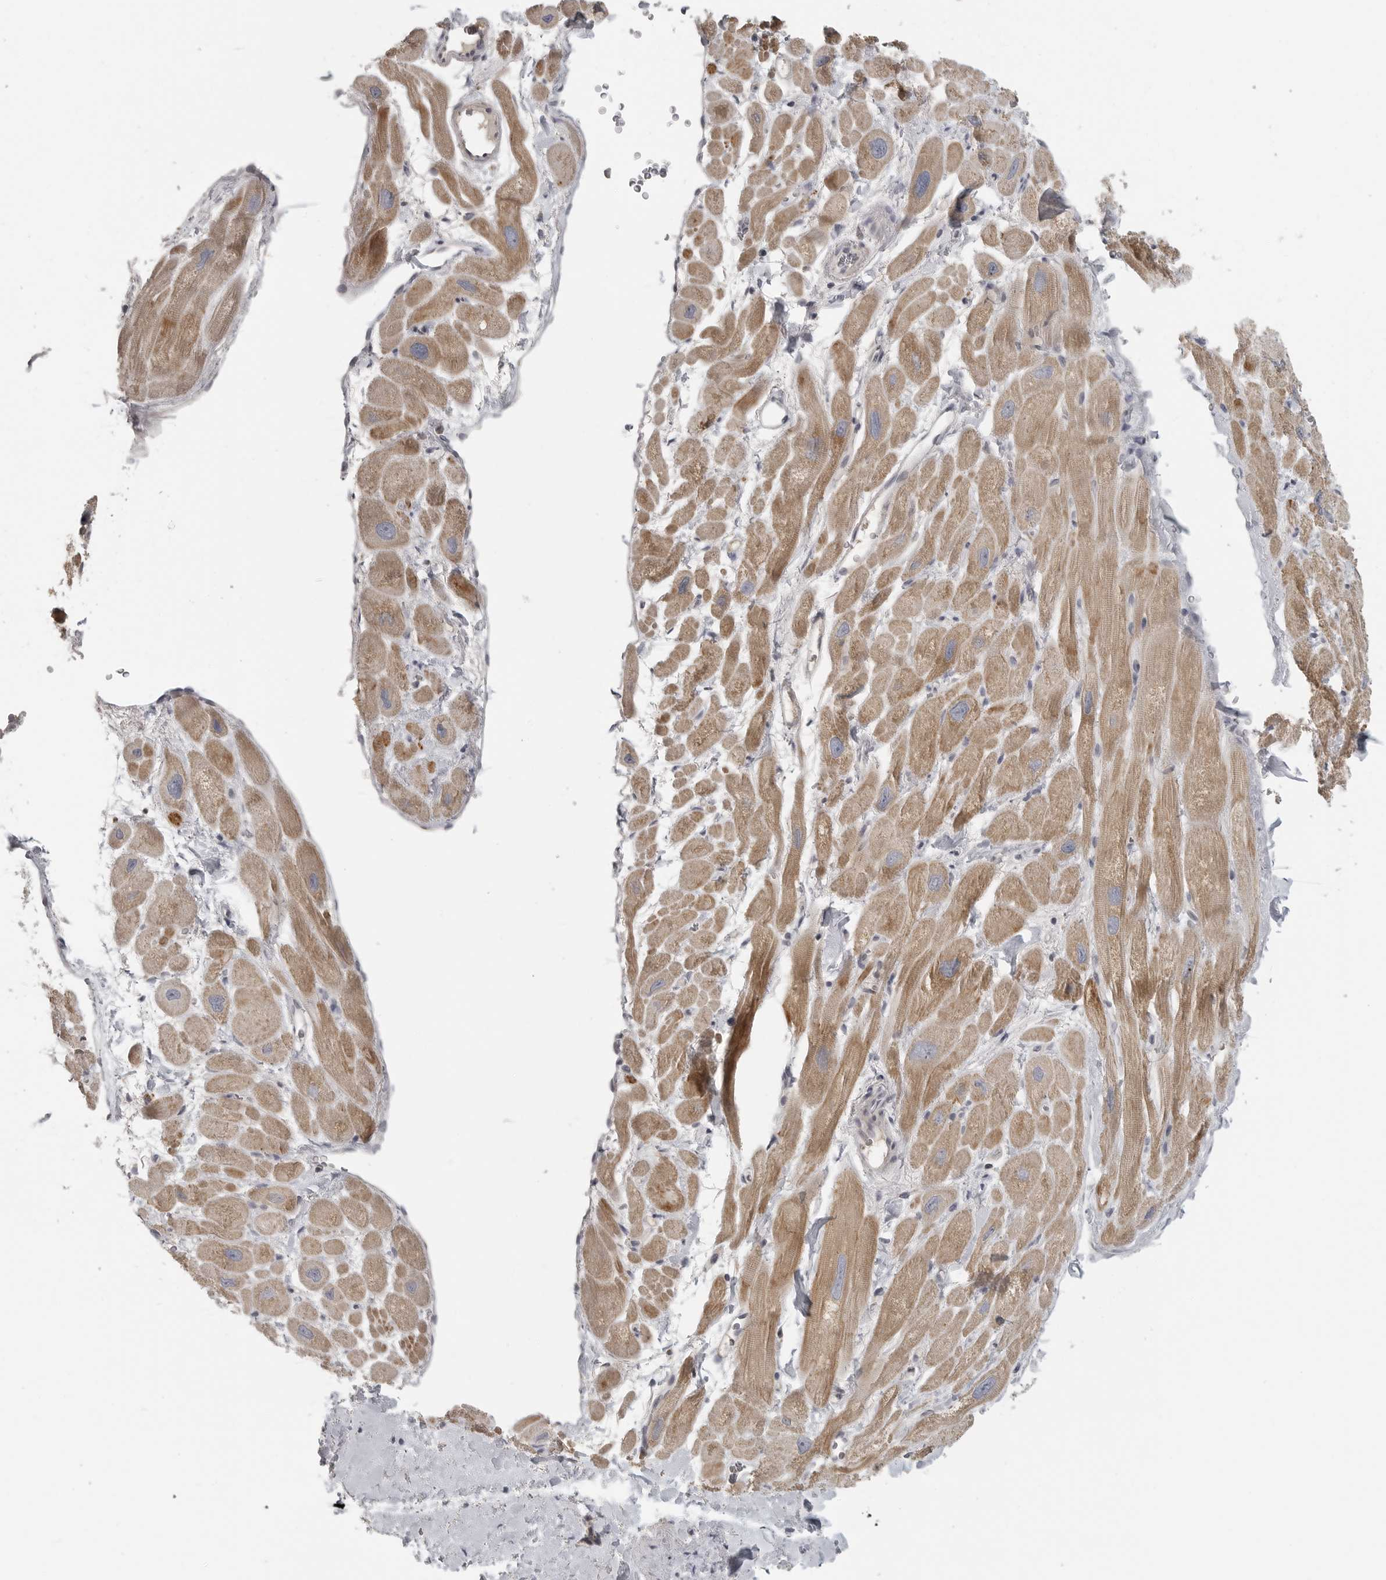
{"staining": {"intensity": "moderate", "quantity": ">75%", "location": "cytoplasmic/membranous"}, "tissue": "heart muscle", "cell_type": "Cardiomyocytes", "image_type": "normal", "snomed": [{"axis": "morphology", "description": "Normal tissue, NOS"}, {"axis": "topography", "description": "Heart"}], "caption": "Immunohistochemistry (IHC) histopathology image of normal human heart muscle stained for a protein (brown), which displays medium levels of moderate cytoplasmic/membranous positivity in about >75% of cardiomyocytes.", "gene": "RXFP3", "patient": {"sex": "male", "age": 49}}